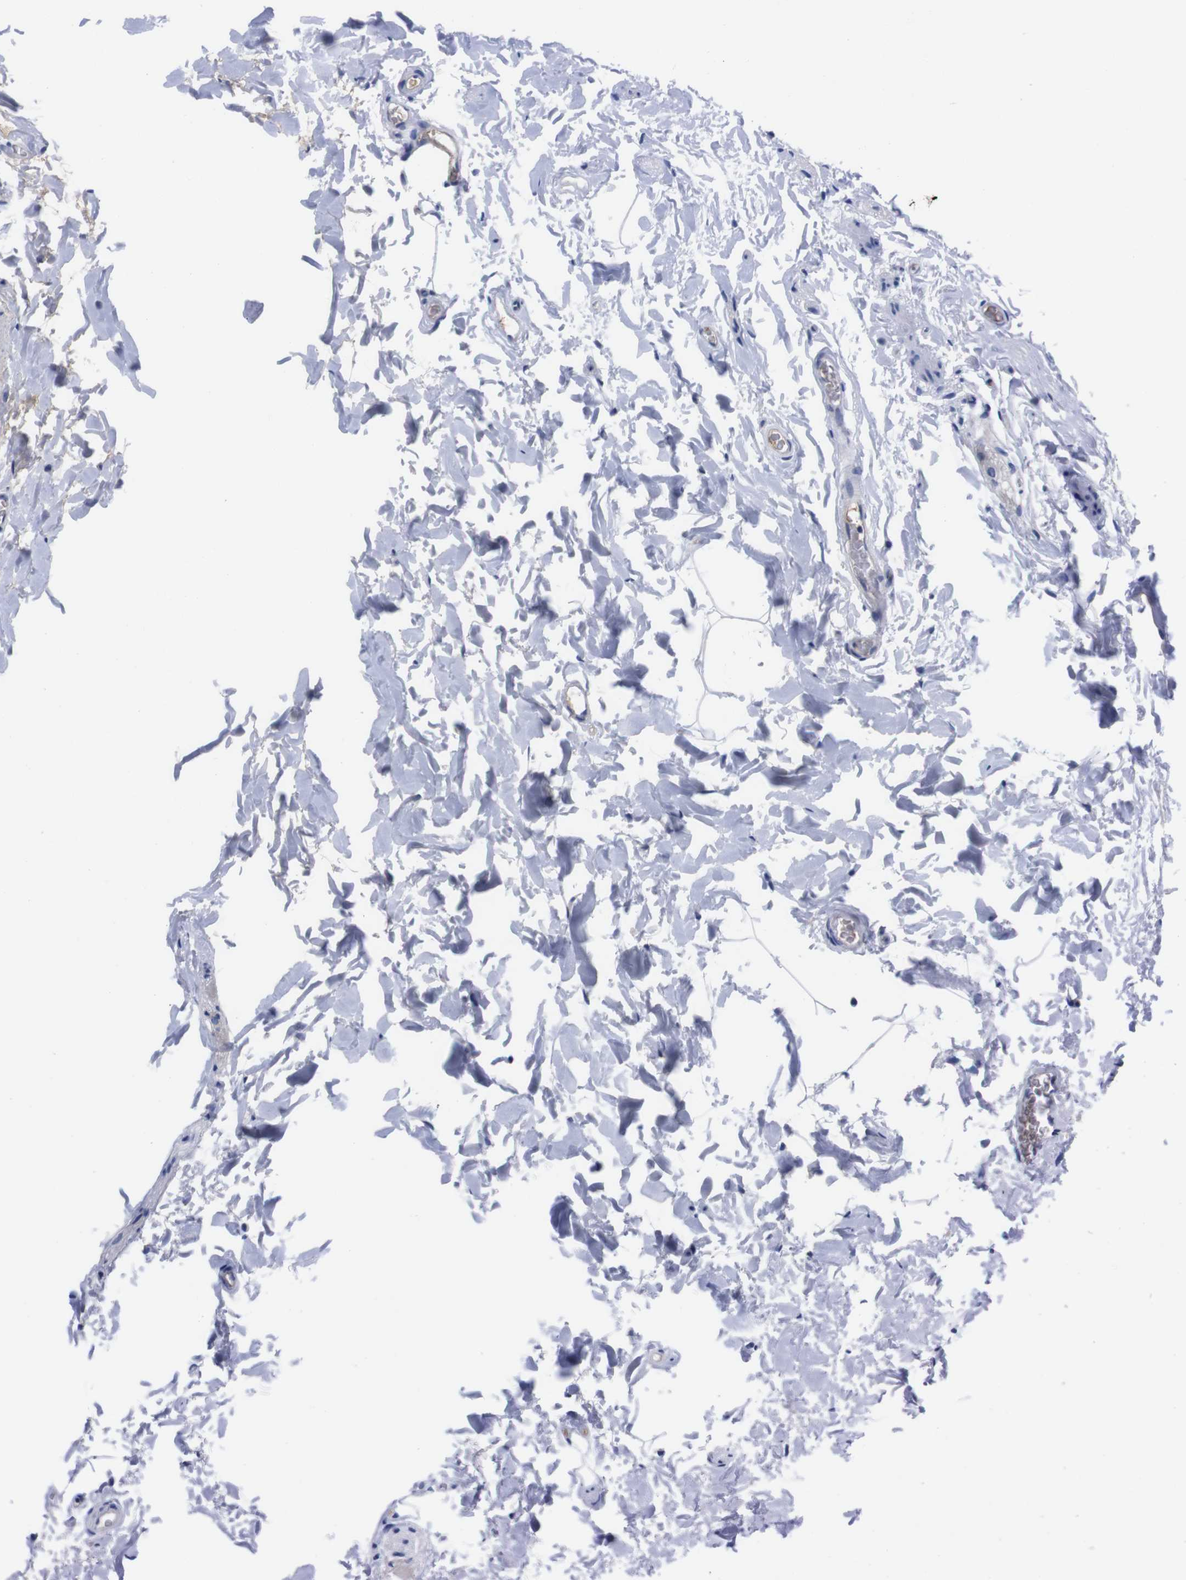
{"staining": {"intensity": "negative", "quantity": "none", "location": "none"}, "tissue": "colon", "cell_type": "Endothelial cells", "image_type": "normal", "snomed": [{"axis": "morphology", "description": "Normal tissue, NOS"}, {"axis": "topography", "description": "Colon"}], "caption": "Immunohistochemical staining of unremarkable colon demonstrates no significant staining in endothelial cells.", "gene": "FAM210A", "patient": {"sex": "female", "age": 80}}